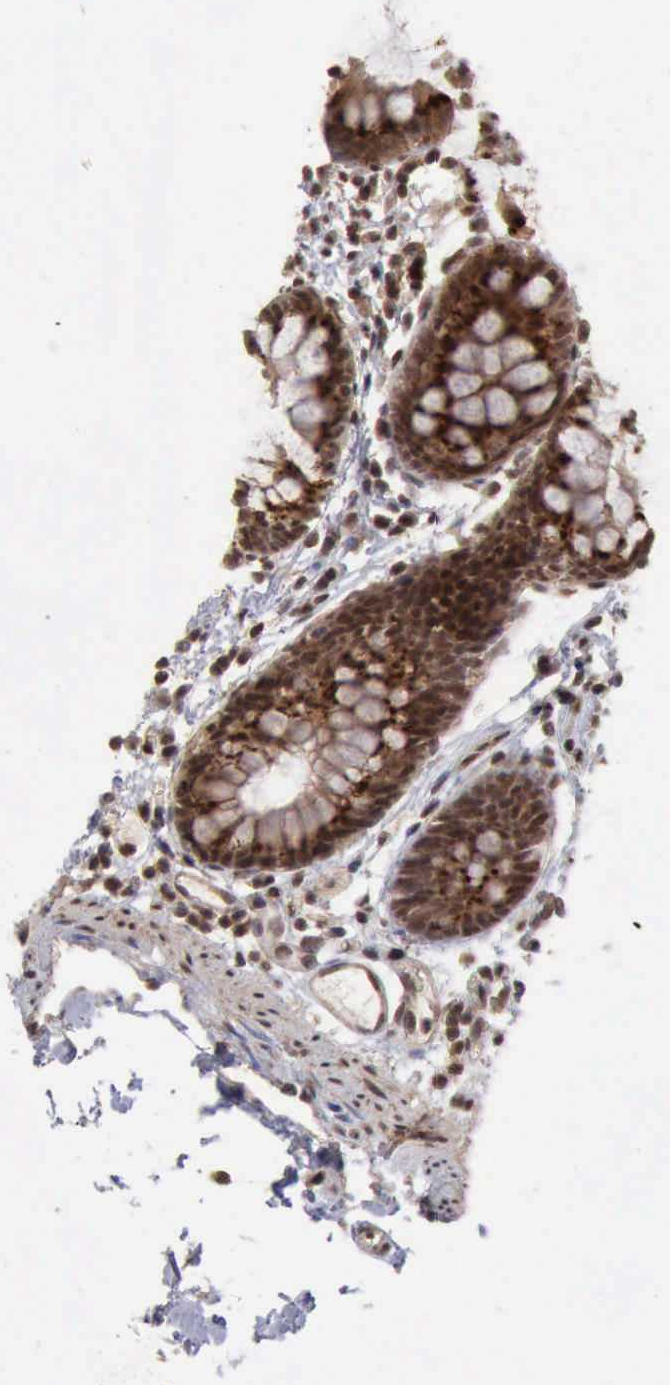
{"staining": {"intensity": "weak", "quantity": ">75%", "location": "nuclear"}, "tissue": "colon", "cell_type": "Endothelial cells", "image_type": "normal", "snomed": [{"axis": "morphology", "description": "Normal tissue, NOS"}, {"axis": "topography", "description": "Smooth muscle"}, {"axis": "topography", "description": "Colon"}], "caption": "This photomicrograph reveals immunohistochemistry staining of unremarkable human colon, with low weak nuclear positivity in about >75% of endothelial cells.", "gene": "CDKN2A", "patient": {"sex": "male", "age": 67}}